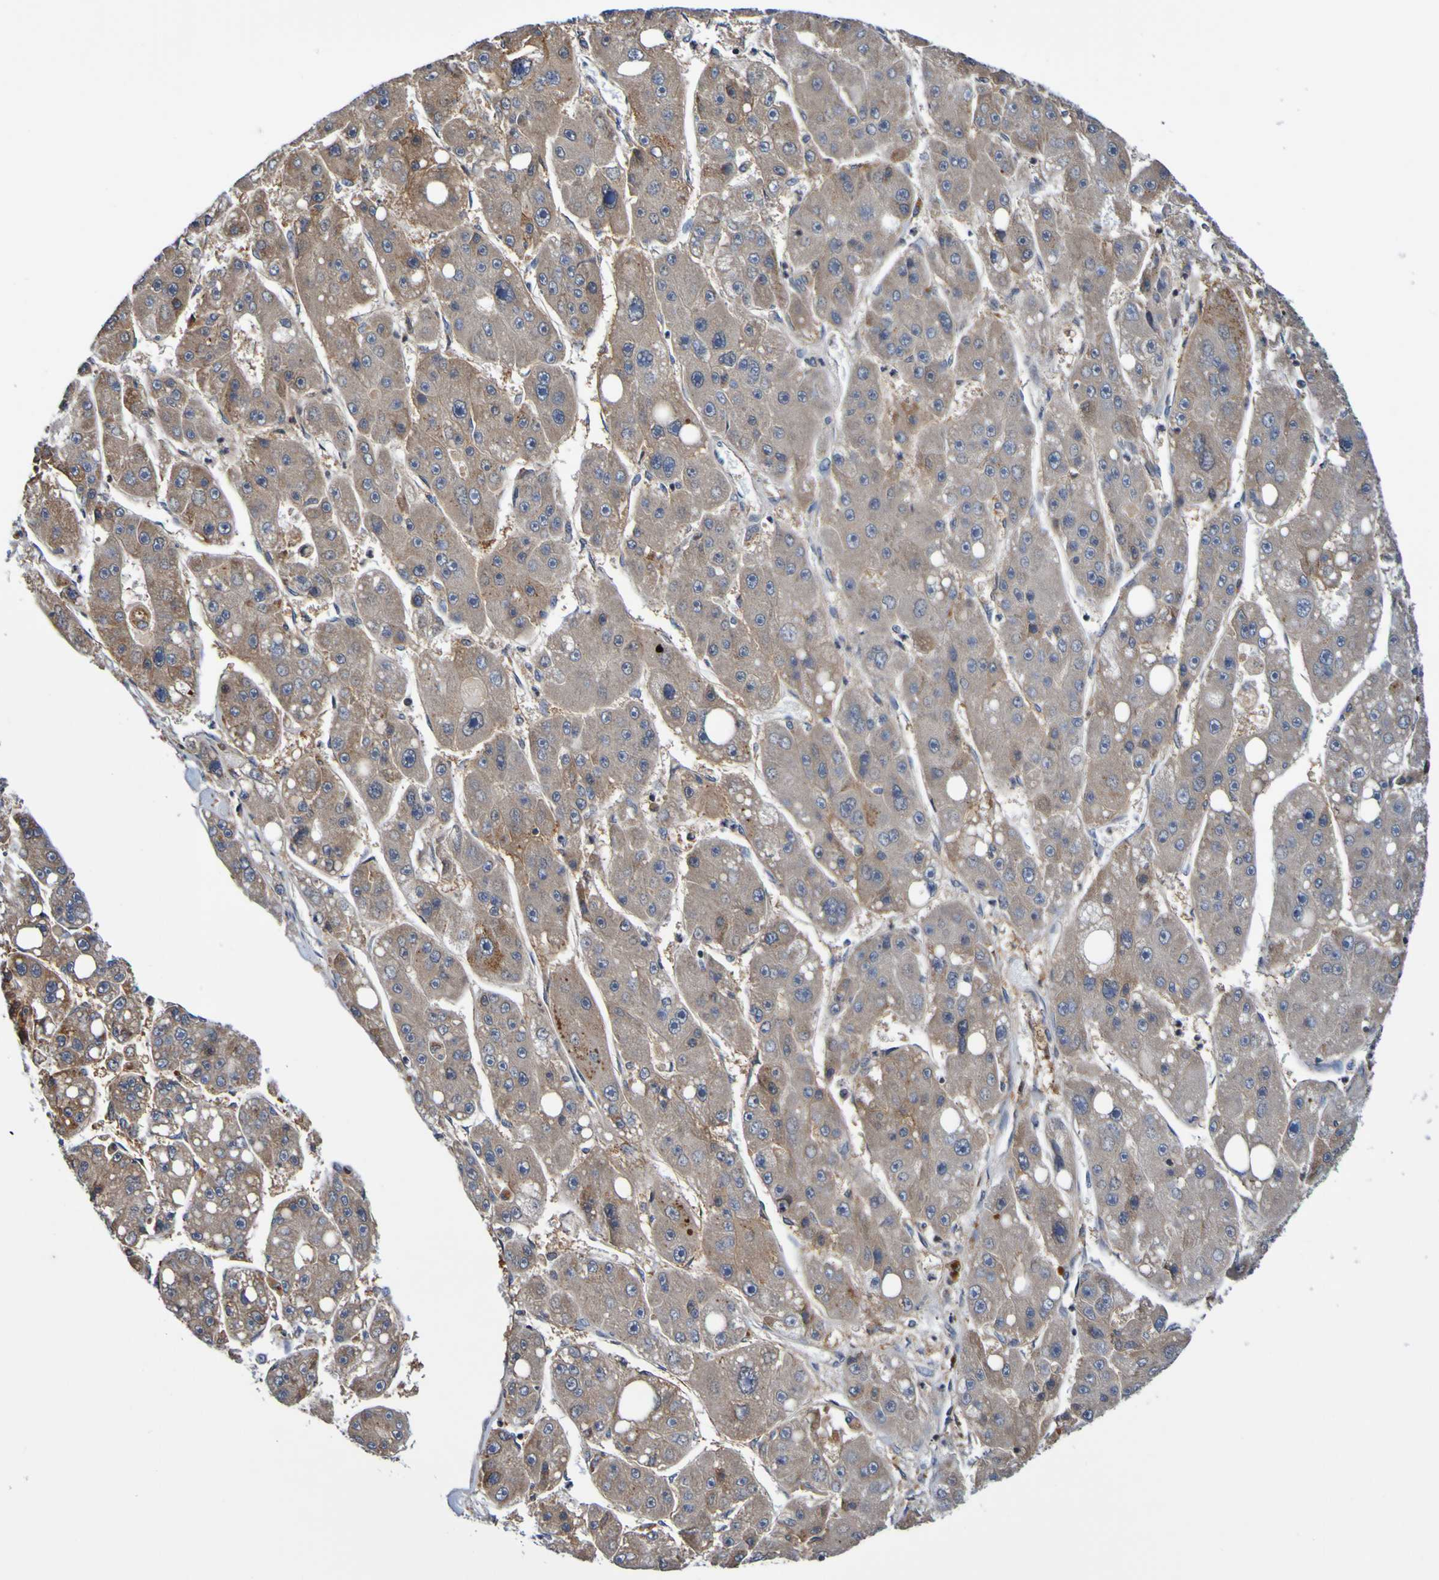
{"staining": {"intensity": "moderate", "quantity": ">75%", "location": "cytoplasmic/membranous"}, "tissue": "liver cancer", "cell_type": "Tumor cells", "image_type": "cancer", "snomed": [{"axis": "morphology", "description": "Carcinoma, Hepatocellular, NOS"}, {"axis": "topography", "description": "Liver"}], "caption": "Protein staining of hepatocellular carcinoma (liver) tissue exhibits moderate cytoplasmic/membranous positivity in about >75% of tumor cells. (IHC, brightfield microscopy, high magnification).", "gene": "AXIN1", "patient": {"sex": "female", "age": 61}}